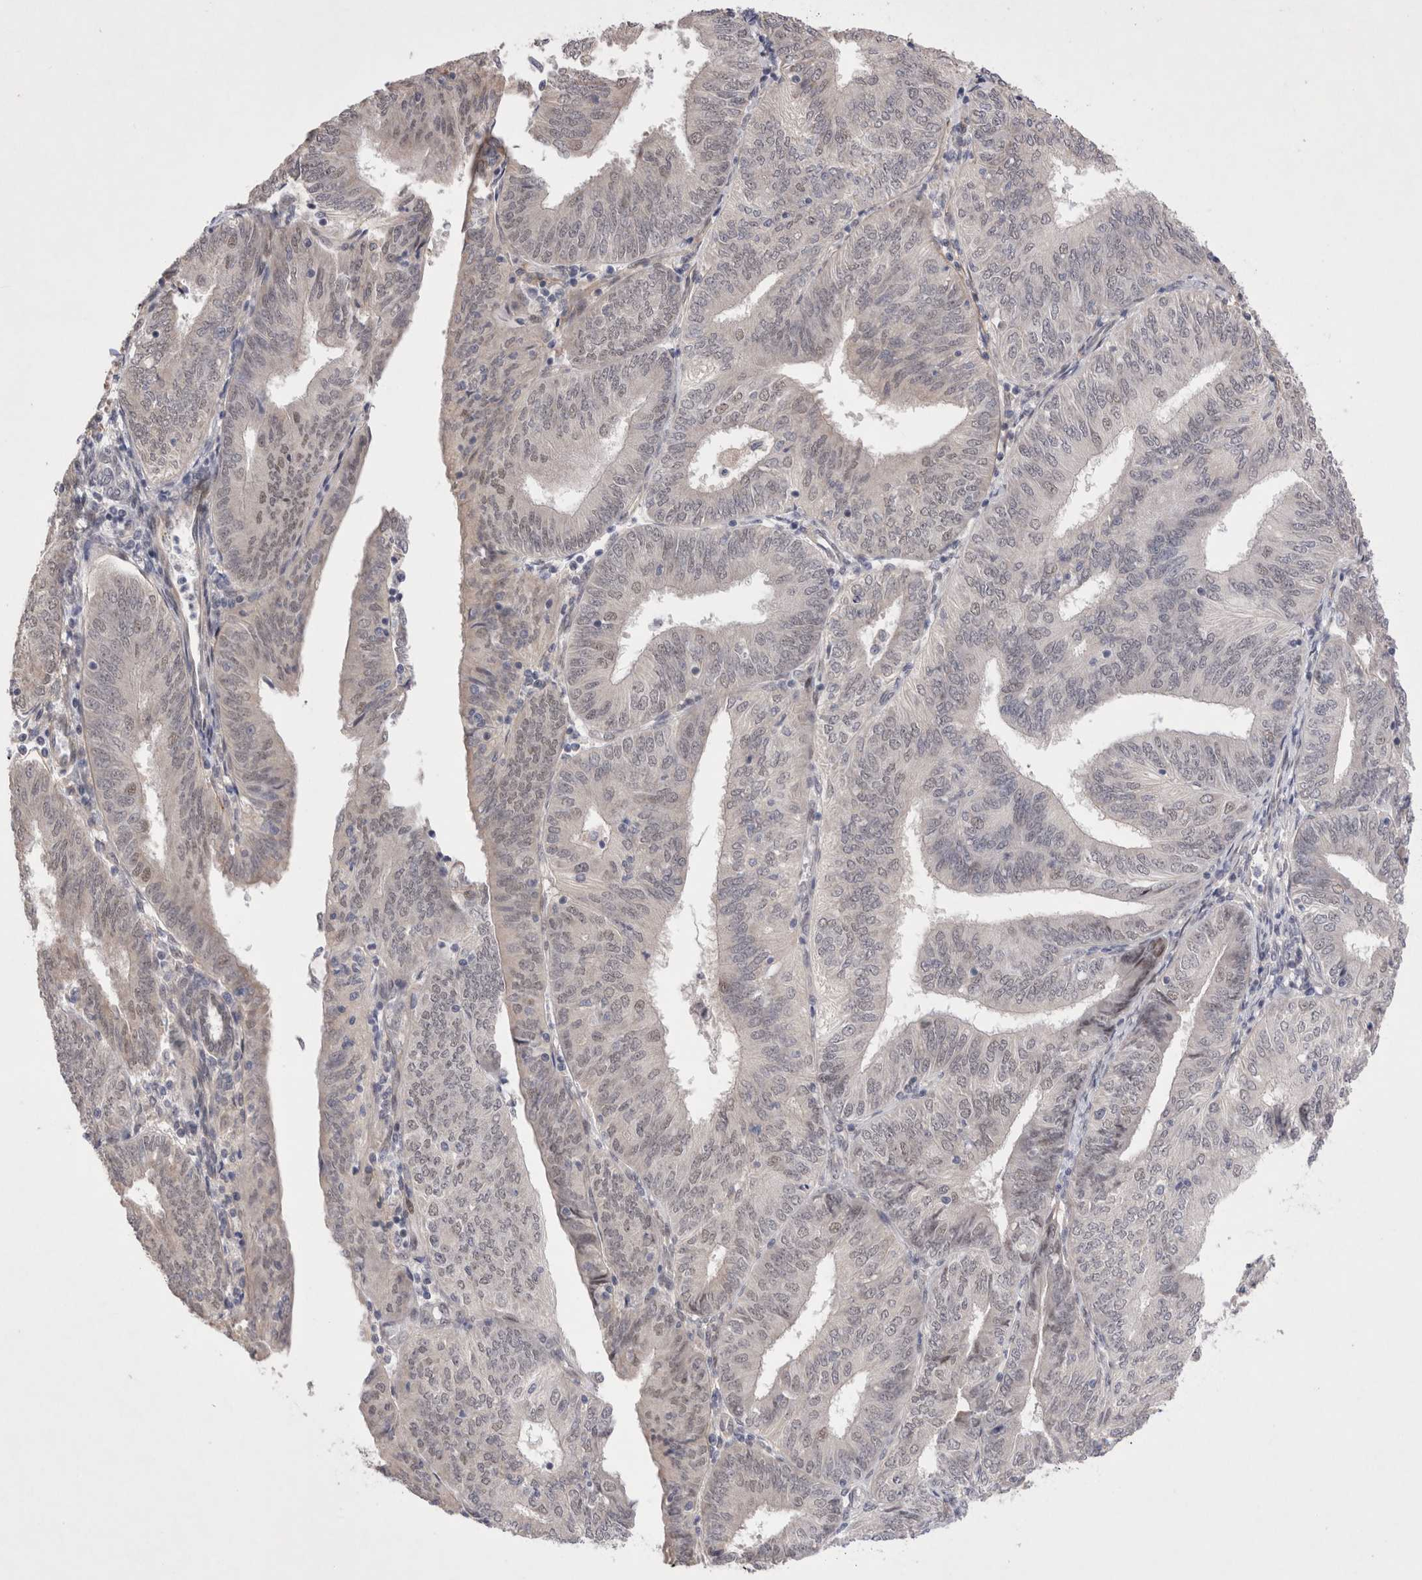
{"staining": {"intensity": "negative", "quantity": "none", "location": "none"}, "tissue": "endometrial cancer", "cell_type": "Tumor cells", "image_type": "cancer", "snomed": [{"axis": "morphology", "description": "Adenocarcinoma, NOS"}, {"axis": "topography", "description": "Endometrium"}], "caption": "Tumor cells are negative for brown protein staining in endometrial adenocarcinoma. Brightfield microscopy of IHC stained with DAB (brown) and hematoxylin (blue), captured at high magnification.", "gene": "GIMAP6", "patient": {"sex": "female", "age": 58}}